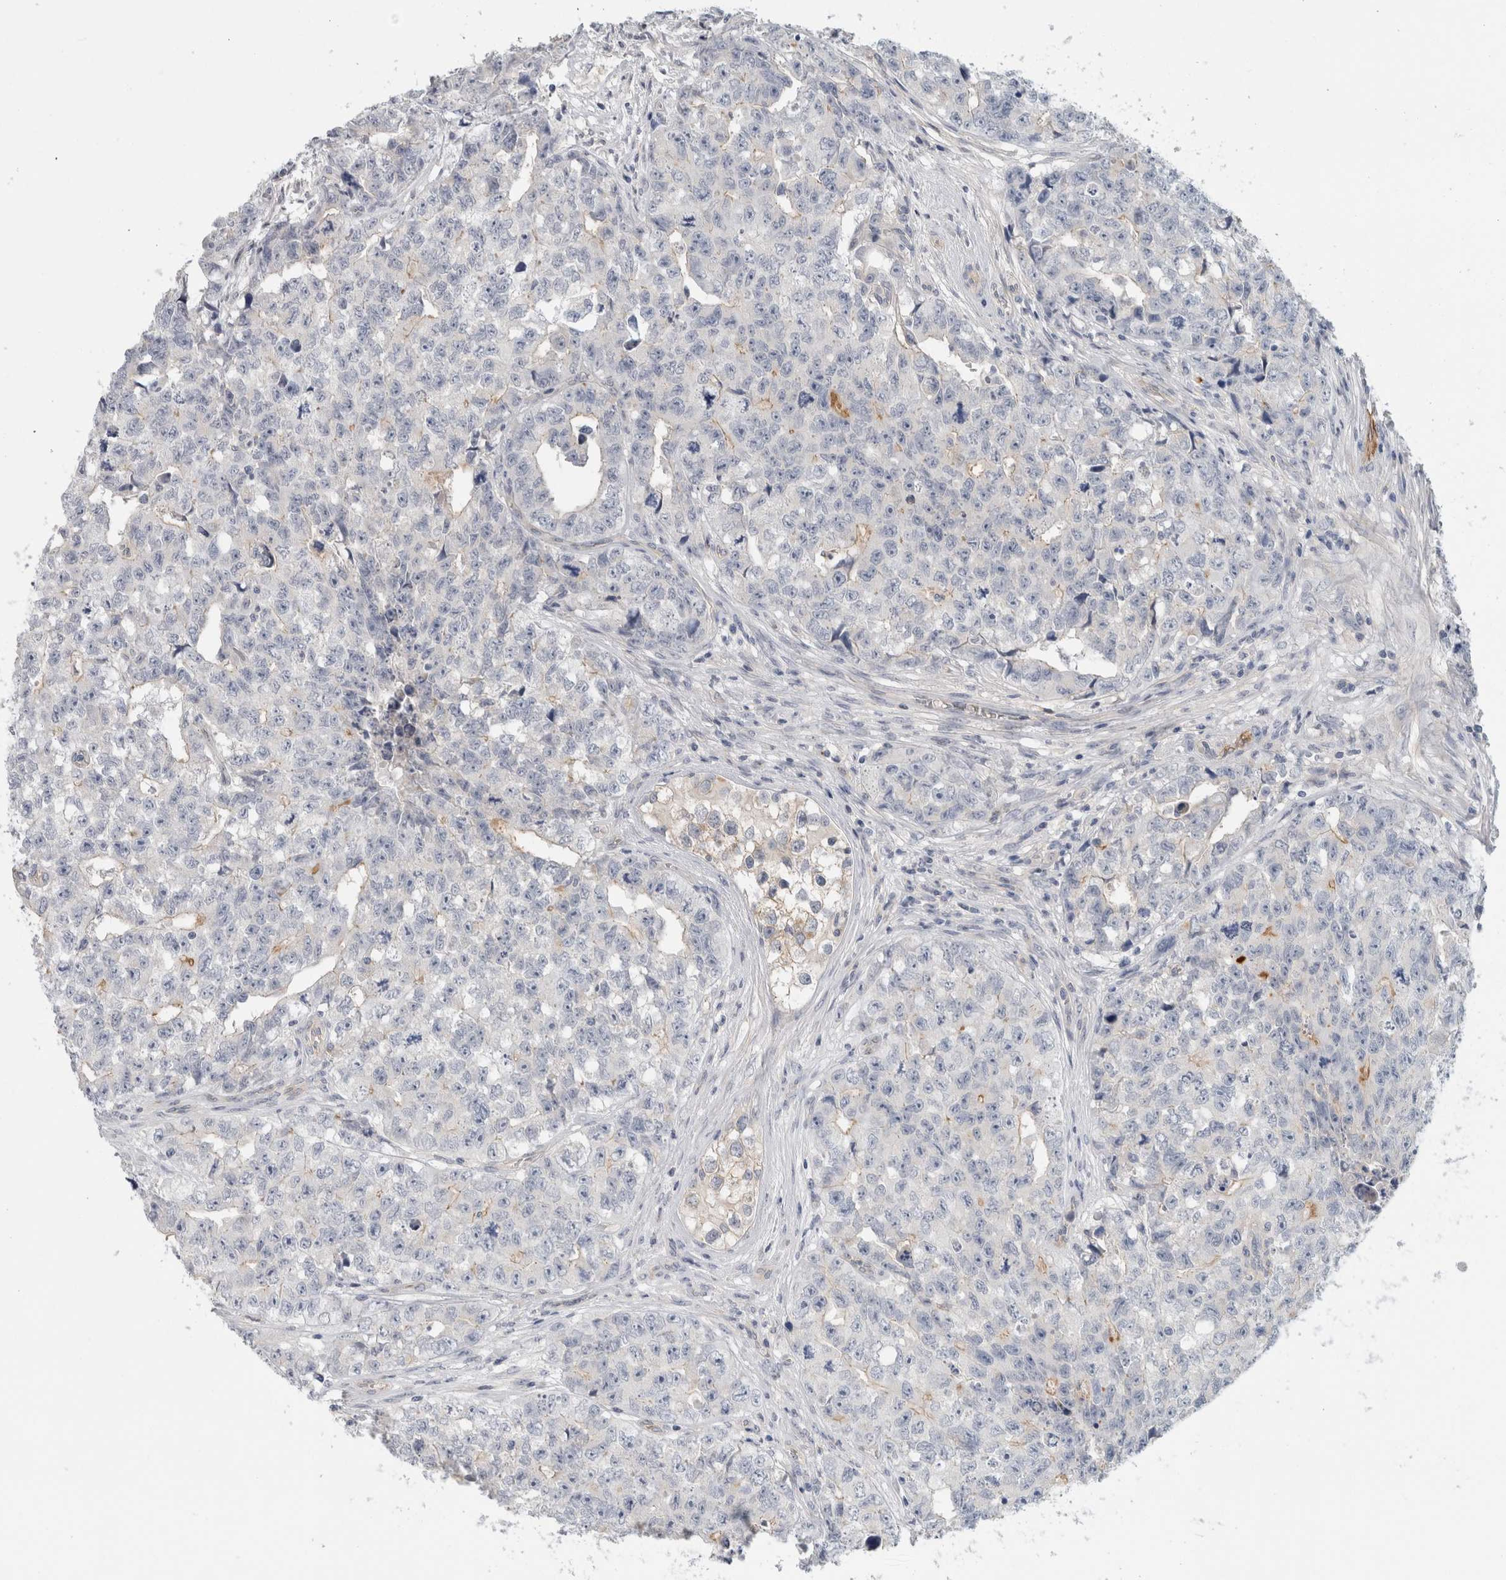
{"staining": {"intensity": "negative", "quantity": "none", "location": "none"}, "tissue": "testis cancer", "cell_type": "Tumor cells", "image_type": "cancer", "snomed": [{"axis": "morphology", "description": "Carcinoma, Embryonal, NOS"}, {"axis": "topography", "description": "Testis"}], "caption": "Testis embryonal carcinoma was stained to show a protein in brown. There is no significant positivity in tumor cells.", "gene": "CD55", "patient": {"sex": "male", "age": 28}}